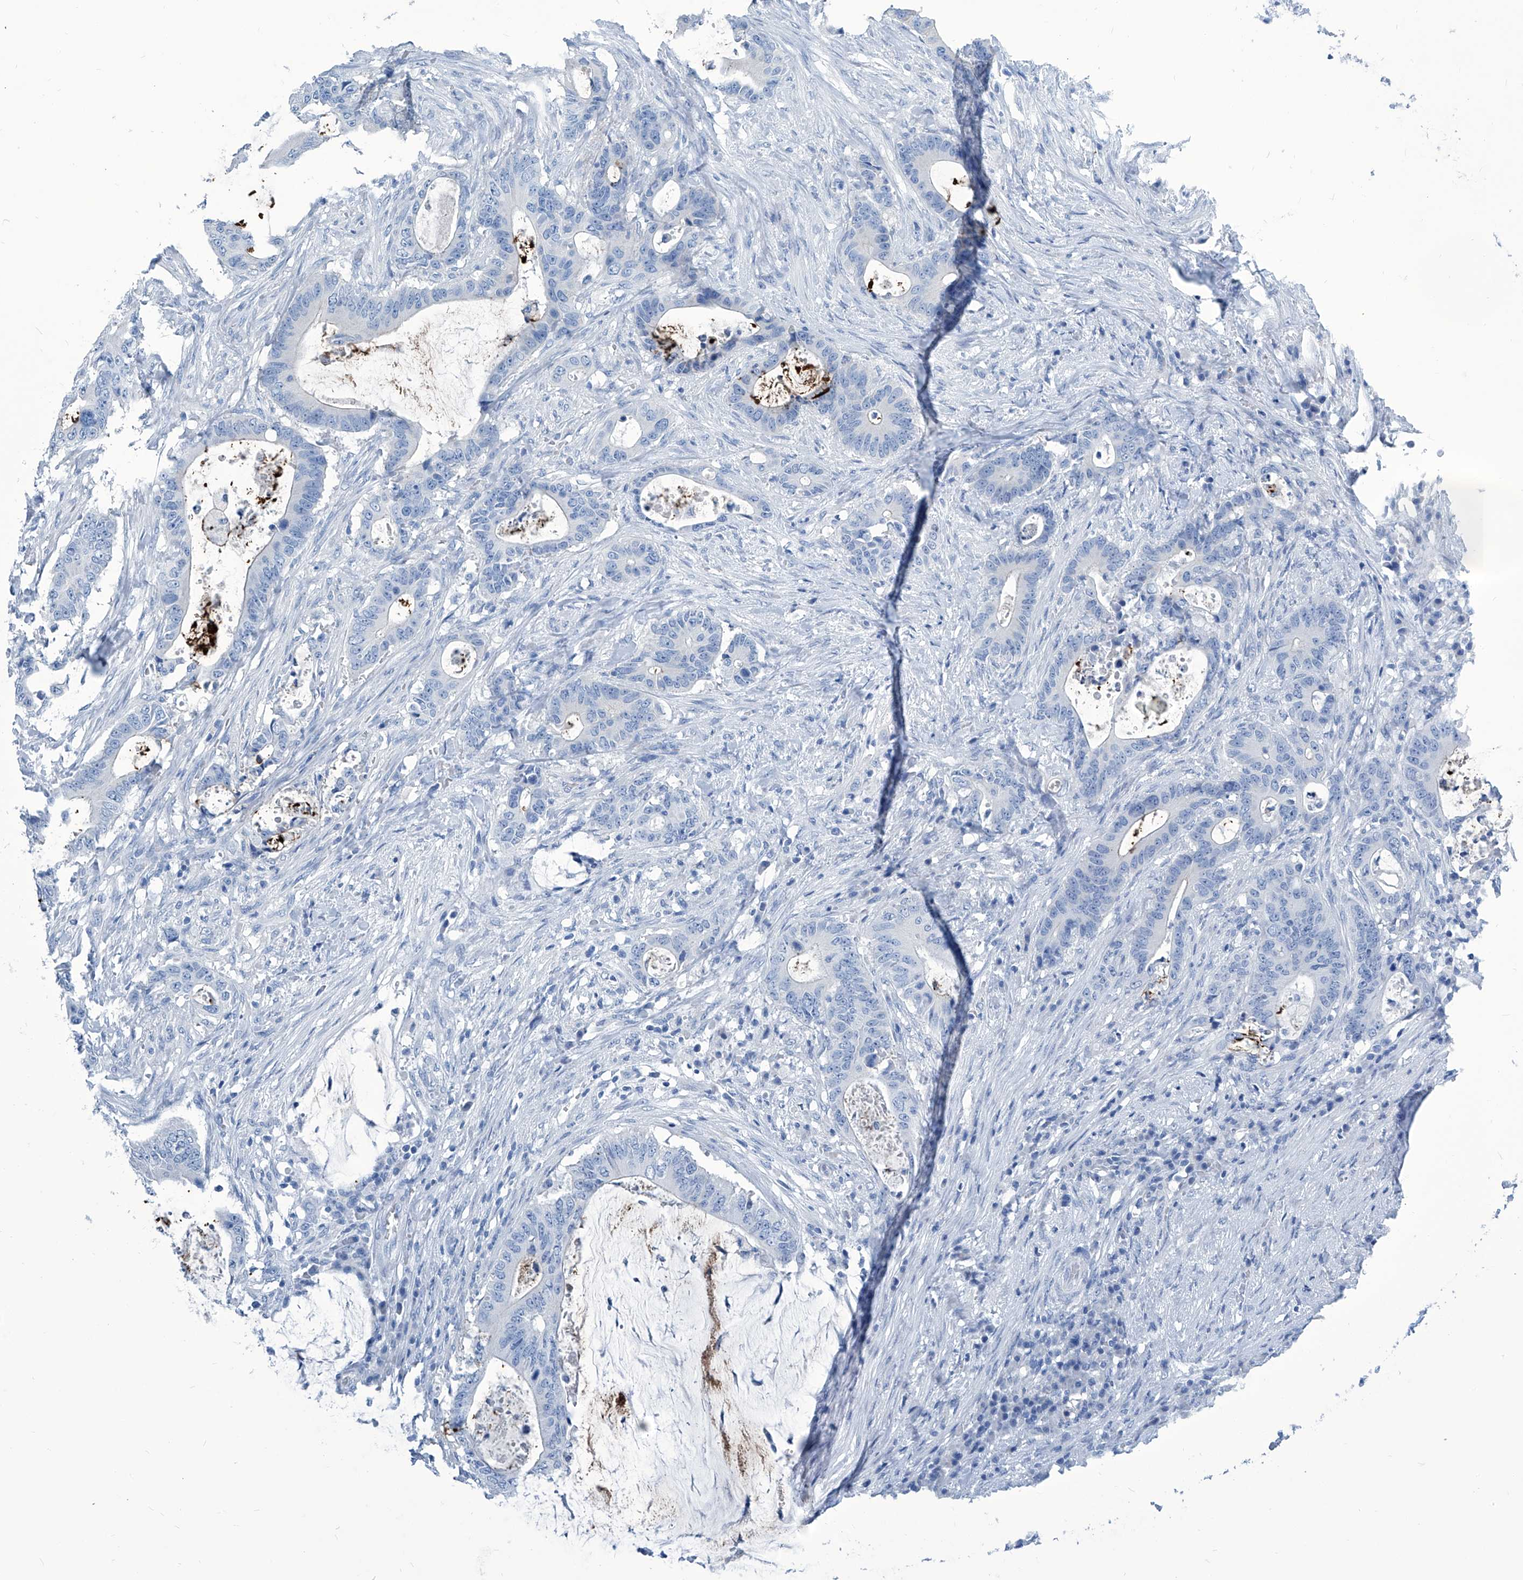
{"staining": {"intensity": "negative", "quantity": "none", "location": "none"}, "tissue": "colorectal cancer", "cell_type": "Tumor cells", "image_type": "cancer", "snomed": [{"axis": "morphology", "description": "Adenocarcinoma, NOS"}, {"axis": "topography", "description": "Colon"}], "caption": "Tumor cells show no significant protein staining in colorectal cancer. (DAB (3,3'-diaminobenzidine) IHC visualized using brightfield microscopy, high magnification).", "gene": "ZNF519", "patient": {"sex": "male", "age": 83}}